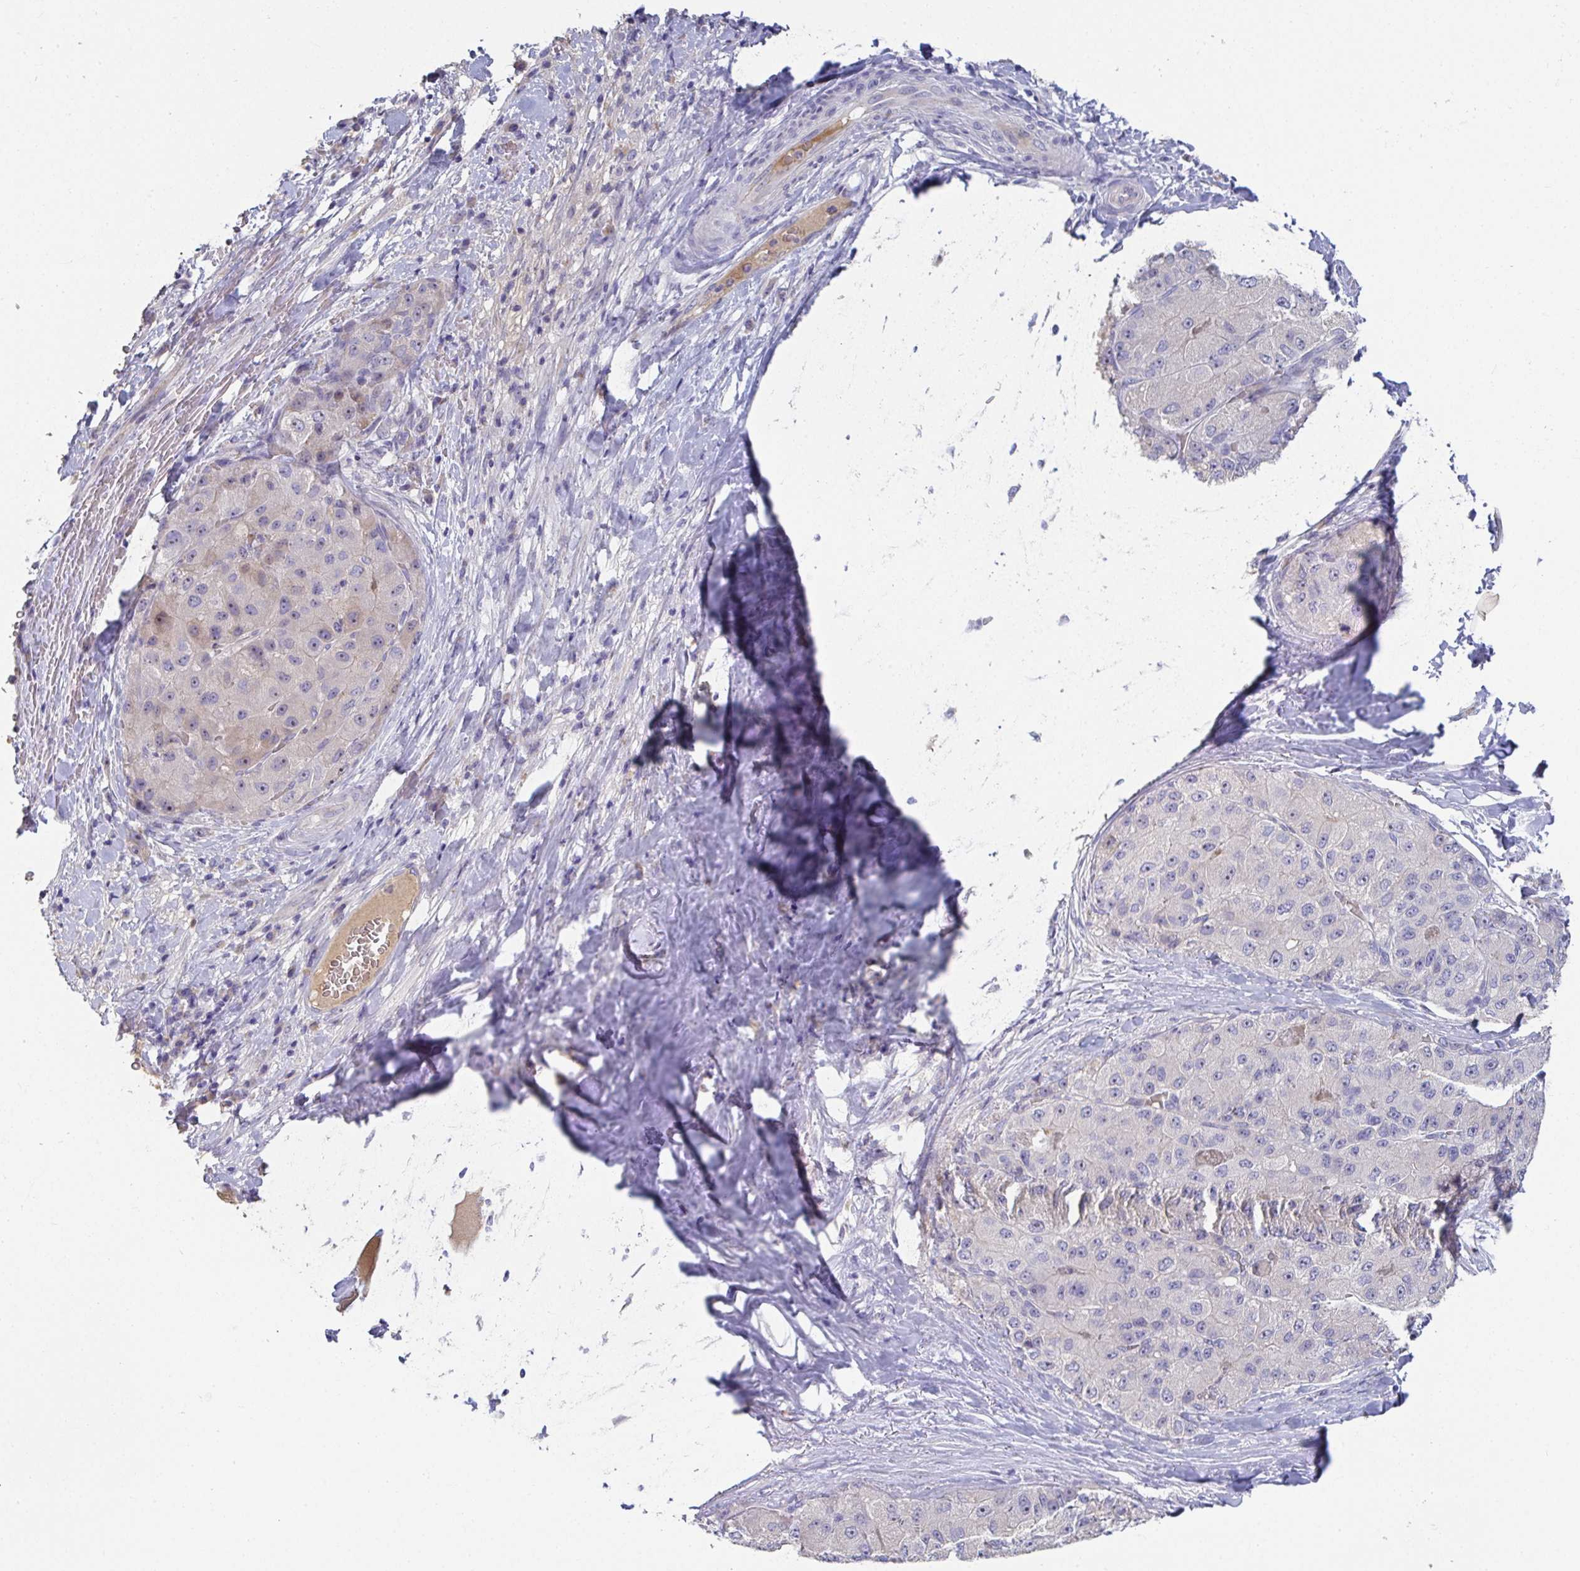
{"staining": {"intensity": "negative", "quantity": "none", "location": "none"}, "tissue": "liver cancer", "cell_type": "Tumor cells", "image_type": "cancer", "snomed": [{"axis": "morphology", "description": "Carcinoma, Hepatocellular, NOS"}, {"axis": "topography", "description": "Liver"}], "caption": "The histopathology image shows no staining of tumor cells in liver hepatocellular carcinoma. (Immunohistochemistry, brightfield microscopy, high magnification).", "gene": "ANO5", "patient": {"sex": "male", "age": 80}}